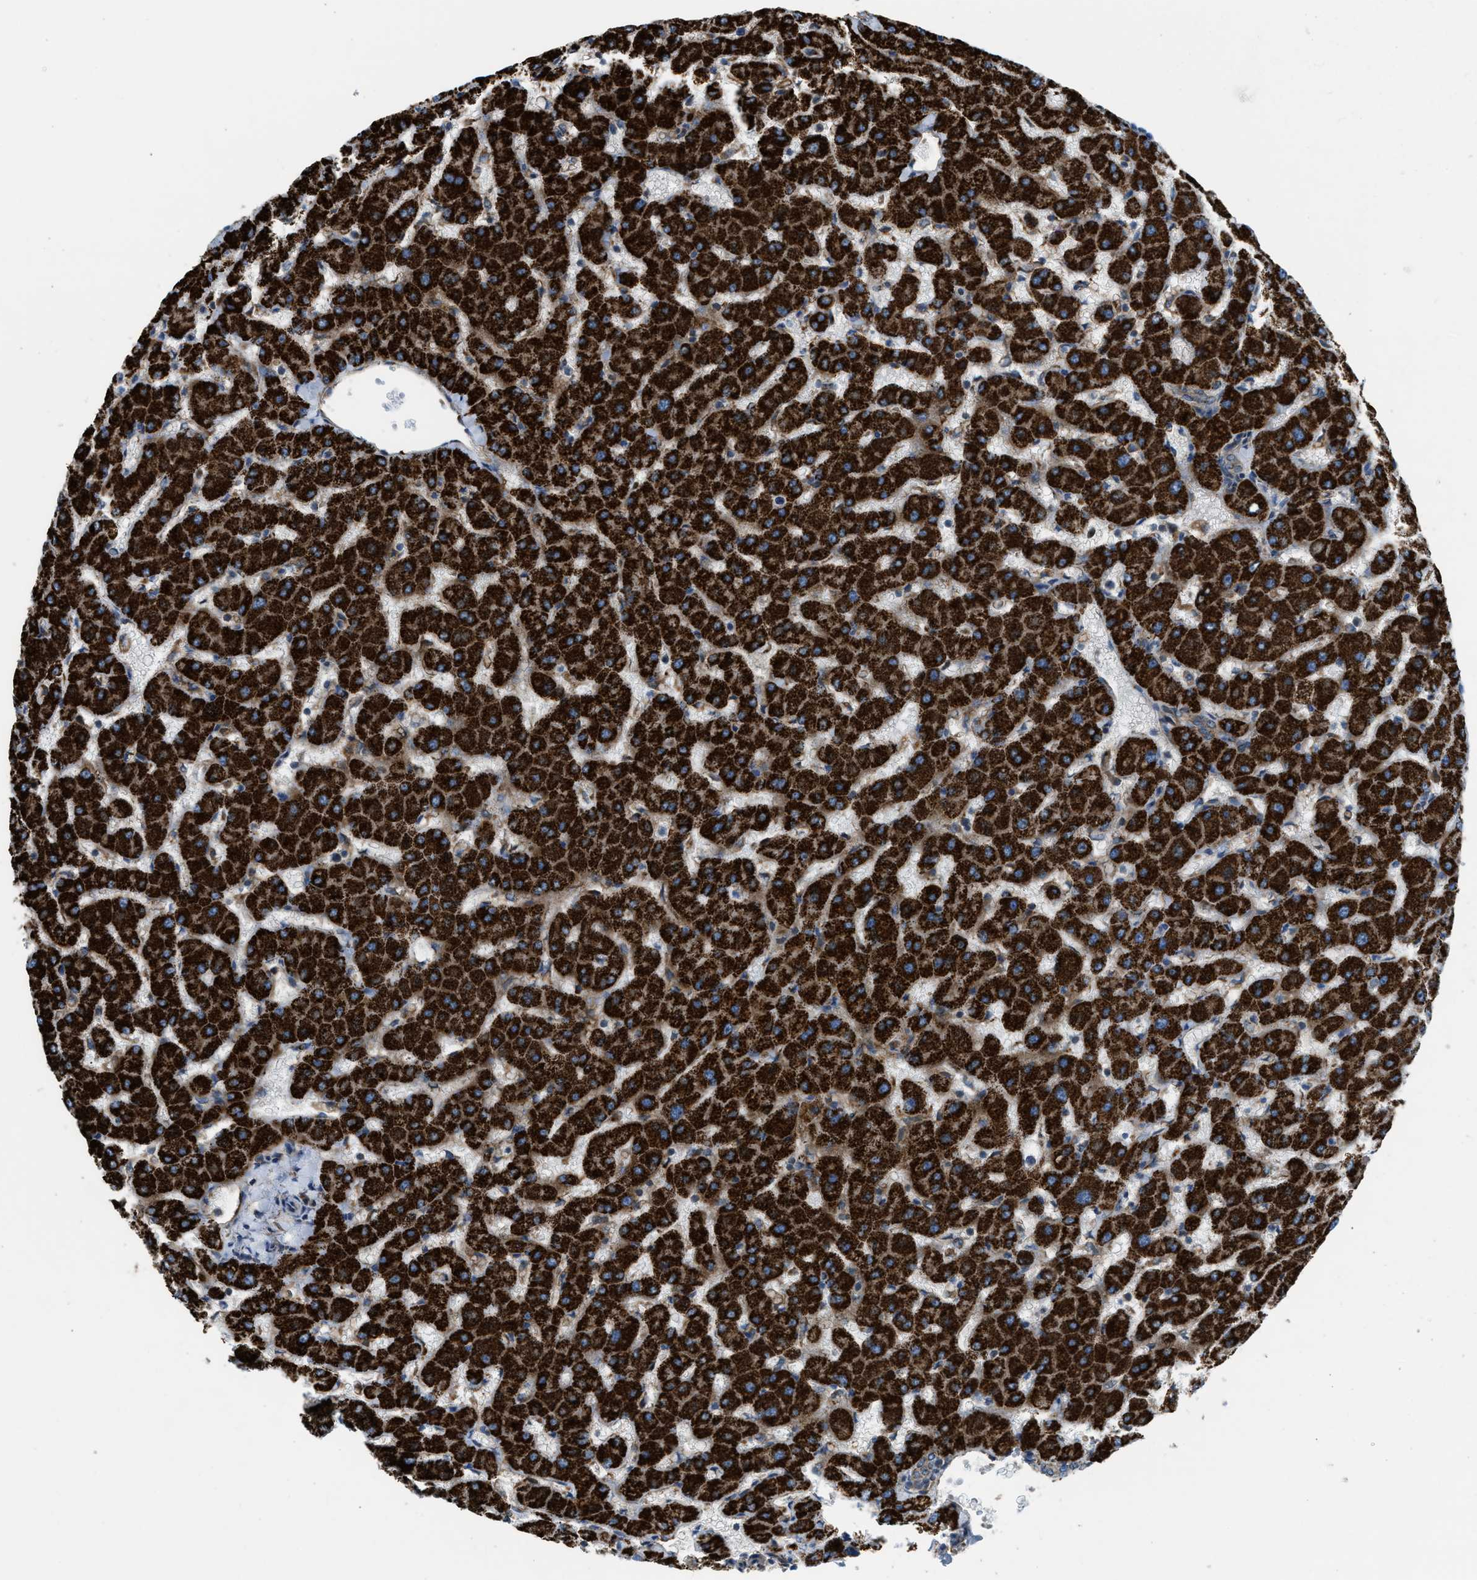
{"staining": {"intensity": "moderate", "quantity": ">75%", "location": "cytoplasmic/membranous"}, "tissue": "liver", "cell_type": "Cholangiocytes", "image_type": "normal", "snomed": [{"axis": "morphology", "description": "Normal tissue, NOS"}, {"axis": "topography", "description": "Liver"}], "caption": "Immunohistochemistry of benign human liver shows medium levels of moderate cytoplasmic/membranous staining in about >75% of cholangiocytes.", "gene": "SLC10A3", "patient": {"sex": "female", "age": 63}}